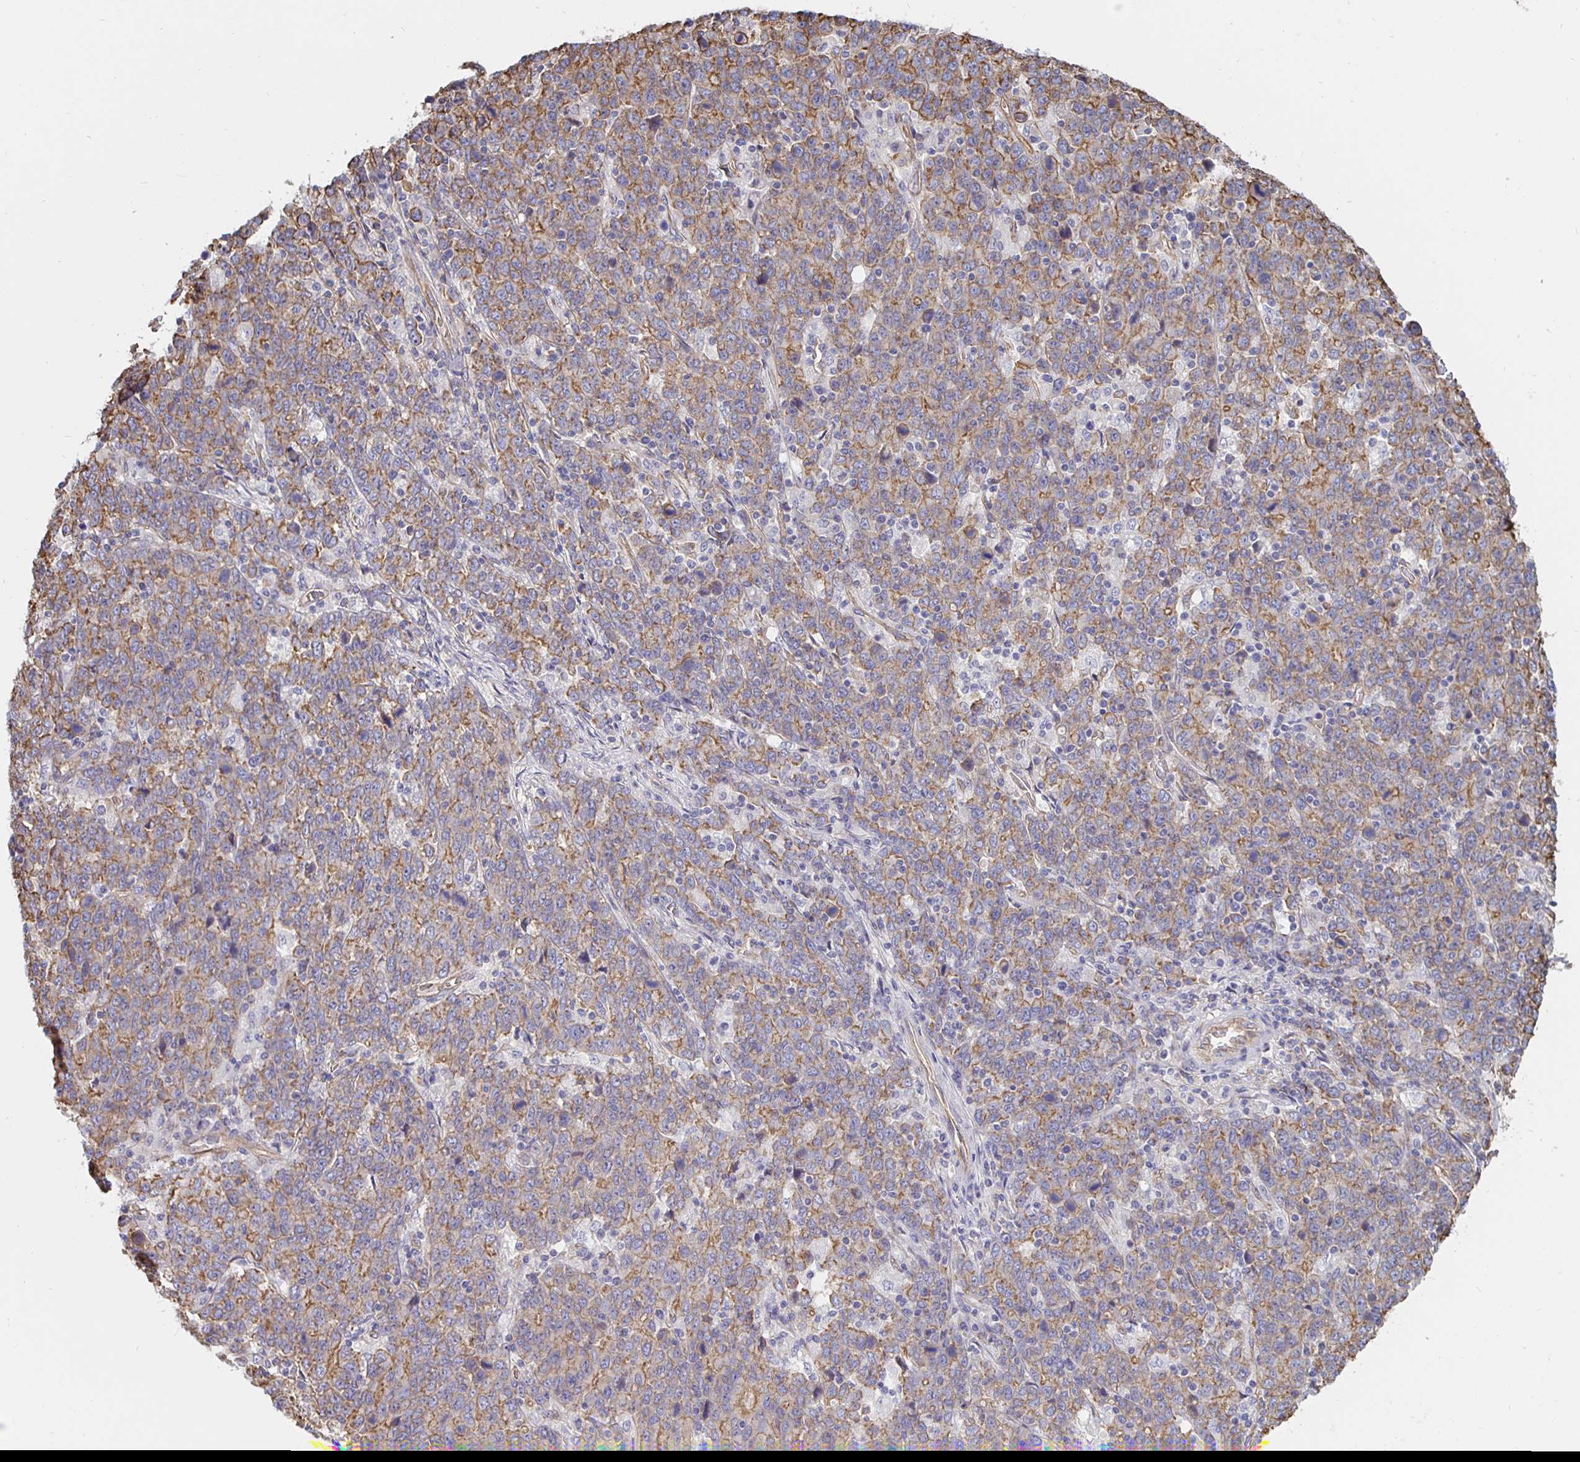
{"staining": {"intensity": "moderate", "quantity": "25%-75%", "location": "cytoplasmic/membranous"}, "tissue": "stomach cancer", "cell_type": "Tumor cells", "image_type": "cancer", "snomed": [{"axis": "morphology", "description": "Adenocarcinoma, NOS"}, {"axis": "topography", "description": "Stomach, upper"}], "caption": "Protein analysis of stomach adenocarcinoma tissue demonstrates moderate cytoplasmic/membranous positivity in about 25%-75% of tumor cells.", "gene": "ARHGEF39", "patient": {"sex": "male", "age": 69}}